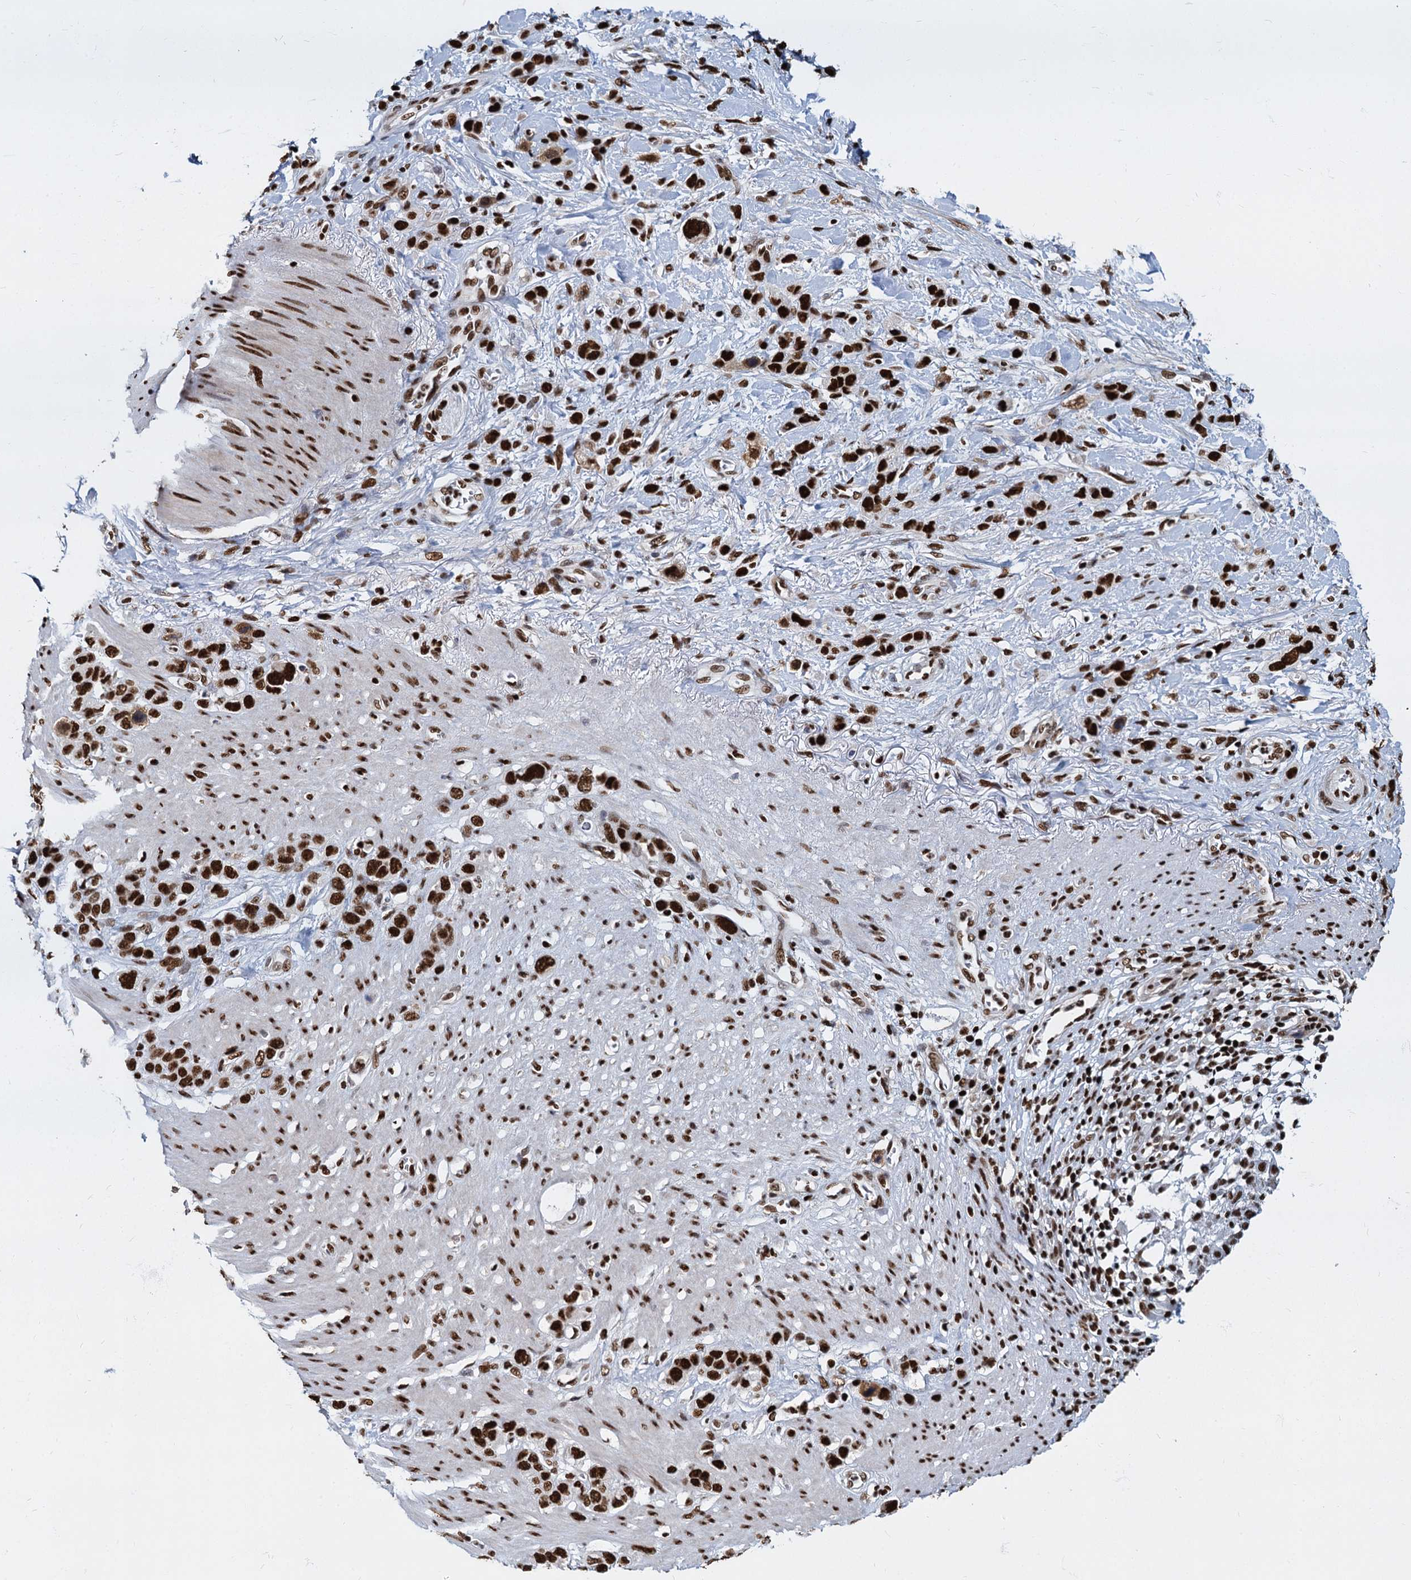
{"staining": {"intensity": "strong", "quantity": ">75%", "location": "nuclear"}, "tissue": "stomach cancer", "cell_type": "Tumor cells", "image_type": "cancer", "snomed": [{"axis": "morphology", "description": "Adenocarcinoma, NOS"}, {"axis": "morphology", "description": "Adenocarcinoma, High grade"}, {"axis": "topography", "description": "Stomach, upper"}, {"axis": "topography", "description": "Stomach, lower"}], "caption": "Immunohistochemistry (DAB) staining of stomach cancer reveals strong nuclear protein staining in approximately >75% of tumor cells.", "gene": "DCPS", "patient": {"sex": "female", "age": 65}}